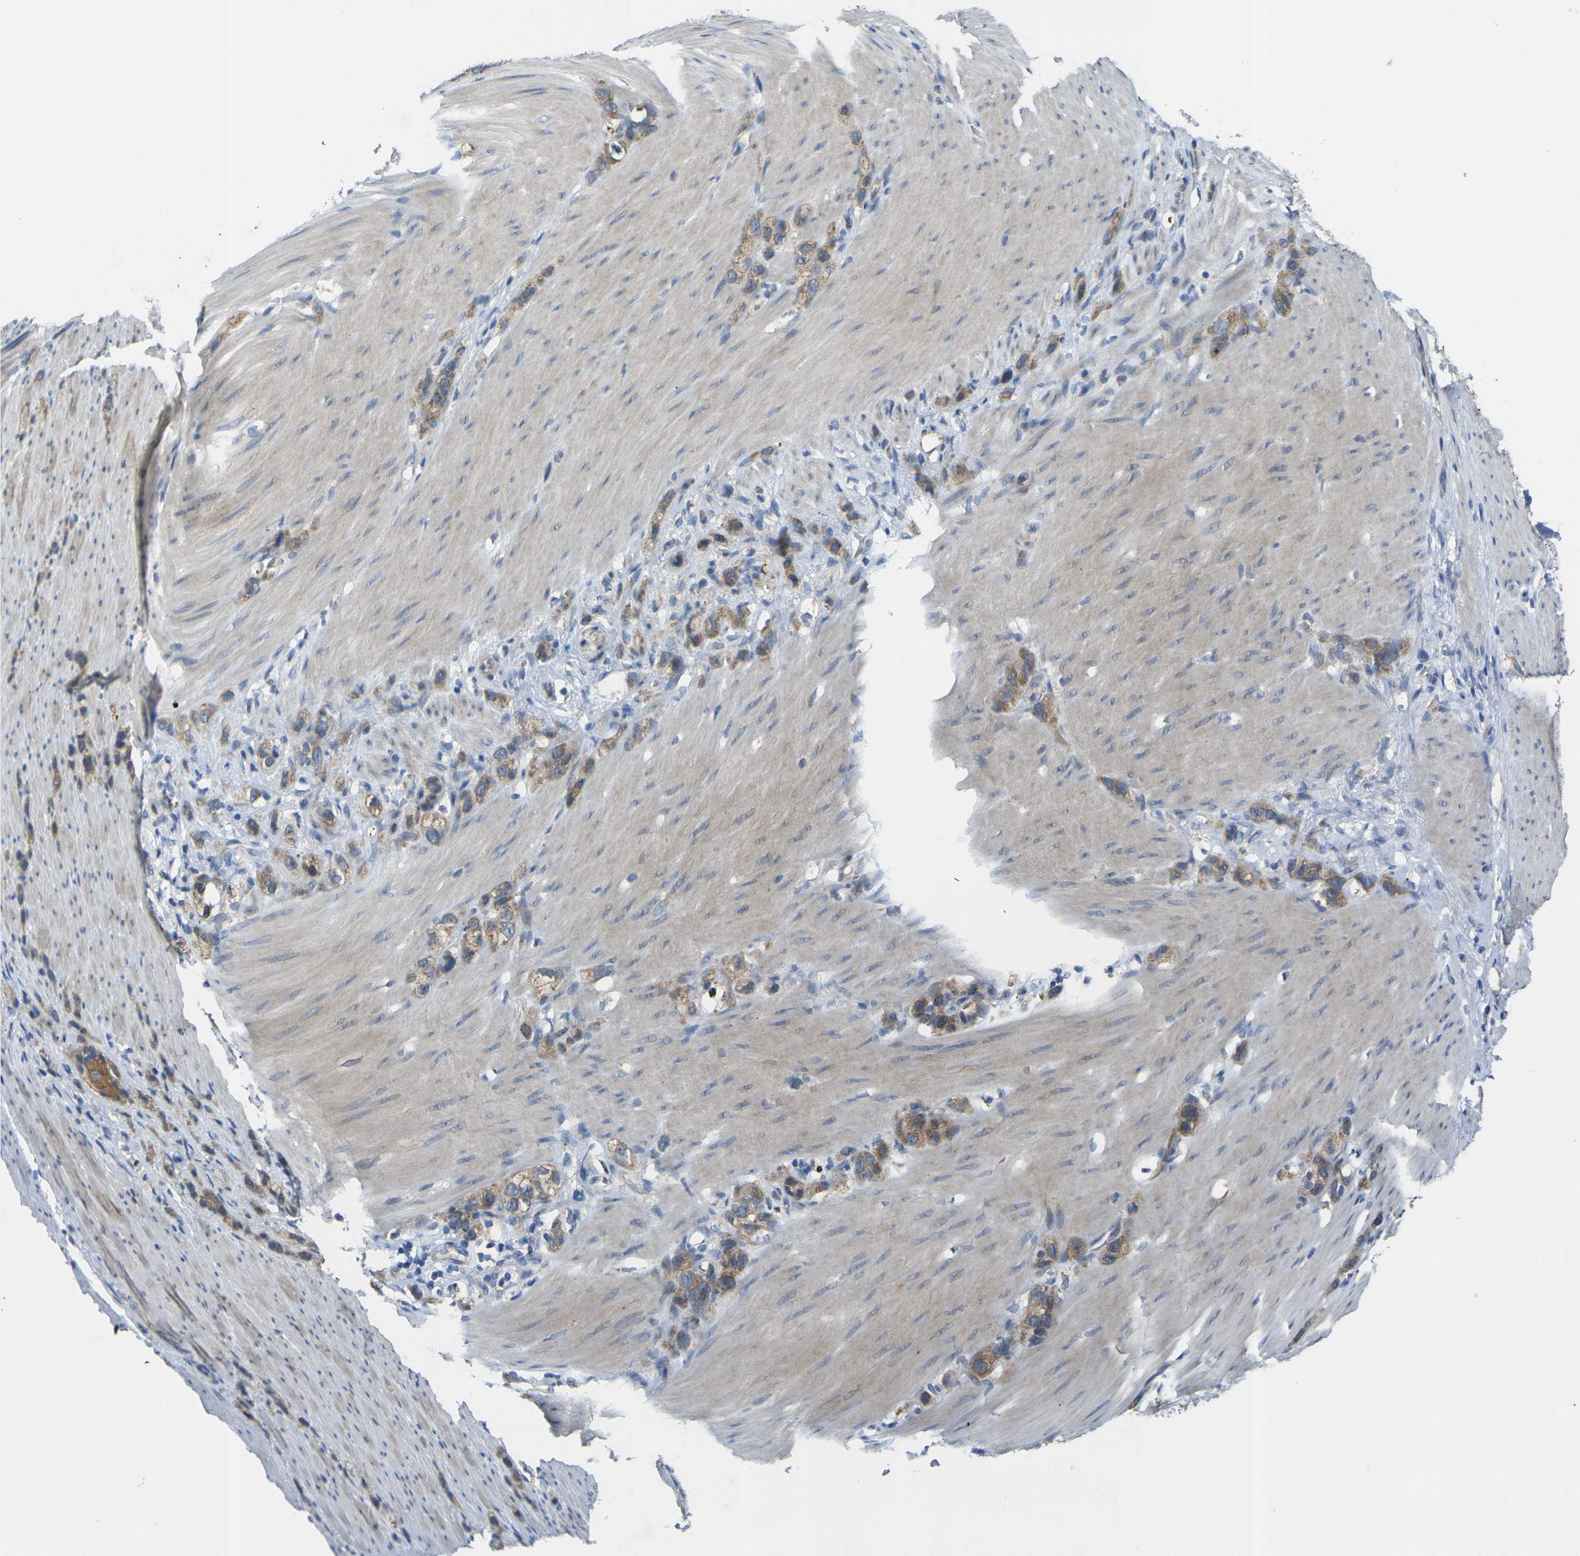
{"staining": {"intensity": "moderate", "quantity": ">75%", "location": "cytoplasmic/membranous"}, "tissue": "stomach cancer", "cell_type": "Tumor cells", "image_type": "cancer", "snomed": [{"axis": "morphology", "description": "Normal tissue, NOS"}, {"axis": "morphology", "description": "Adenocarcinoma, NOS"}, {"axis": "morphology", "description": "Adenocarcinoma, High grade"}, {"axis": "topography", "description": "Stomach, upper"}, {"axis": "topography", "description": "Stomach"}], "caption": "There is medium levels of moderate cytoplasmic/membranous staining in tumor cells of stomach high-grade adenocarcinoma, as demonstrated by immunohistochemical staining (brown color).", "gene": "GNA12", "patient": {"sex": "female", "age": 65}}